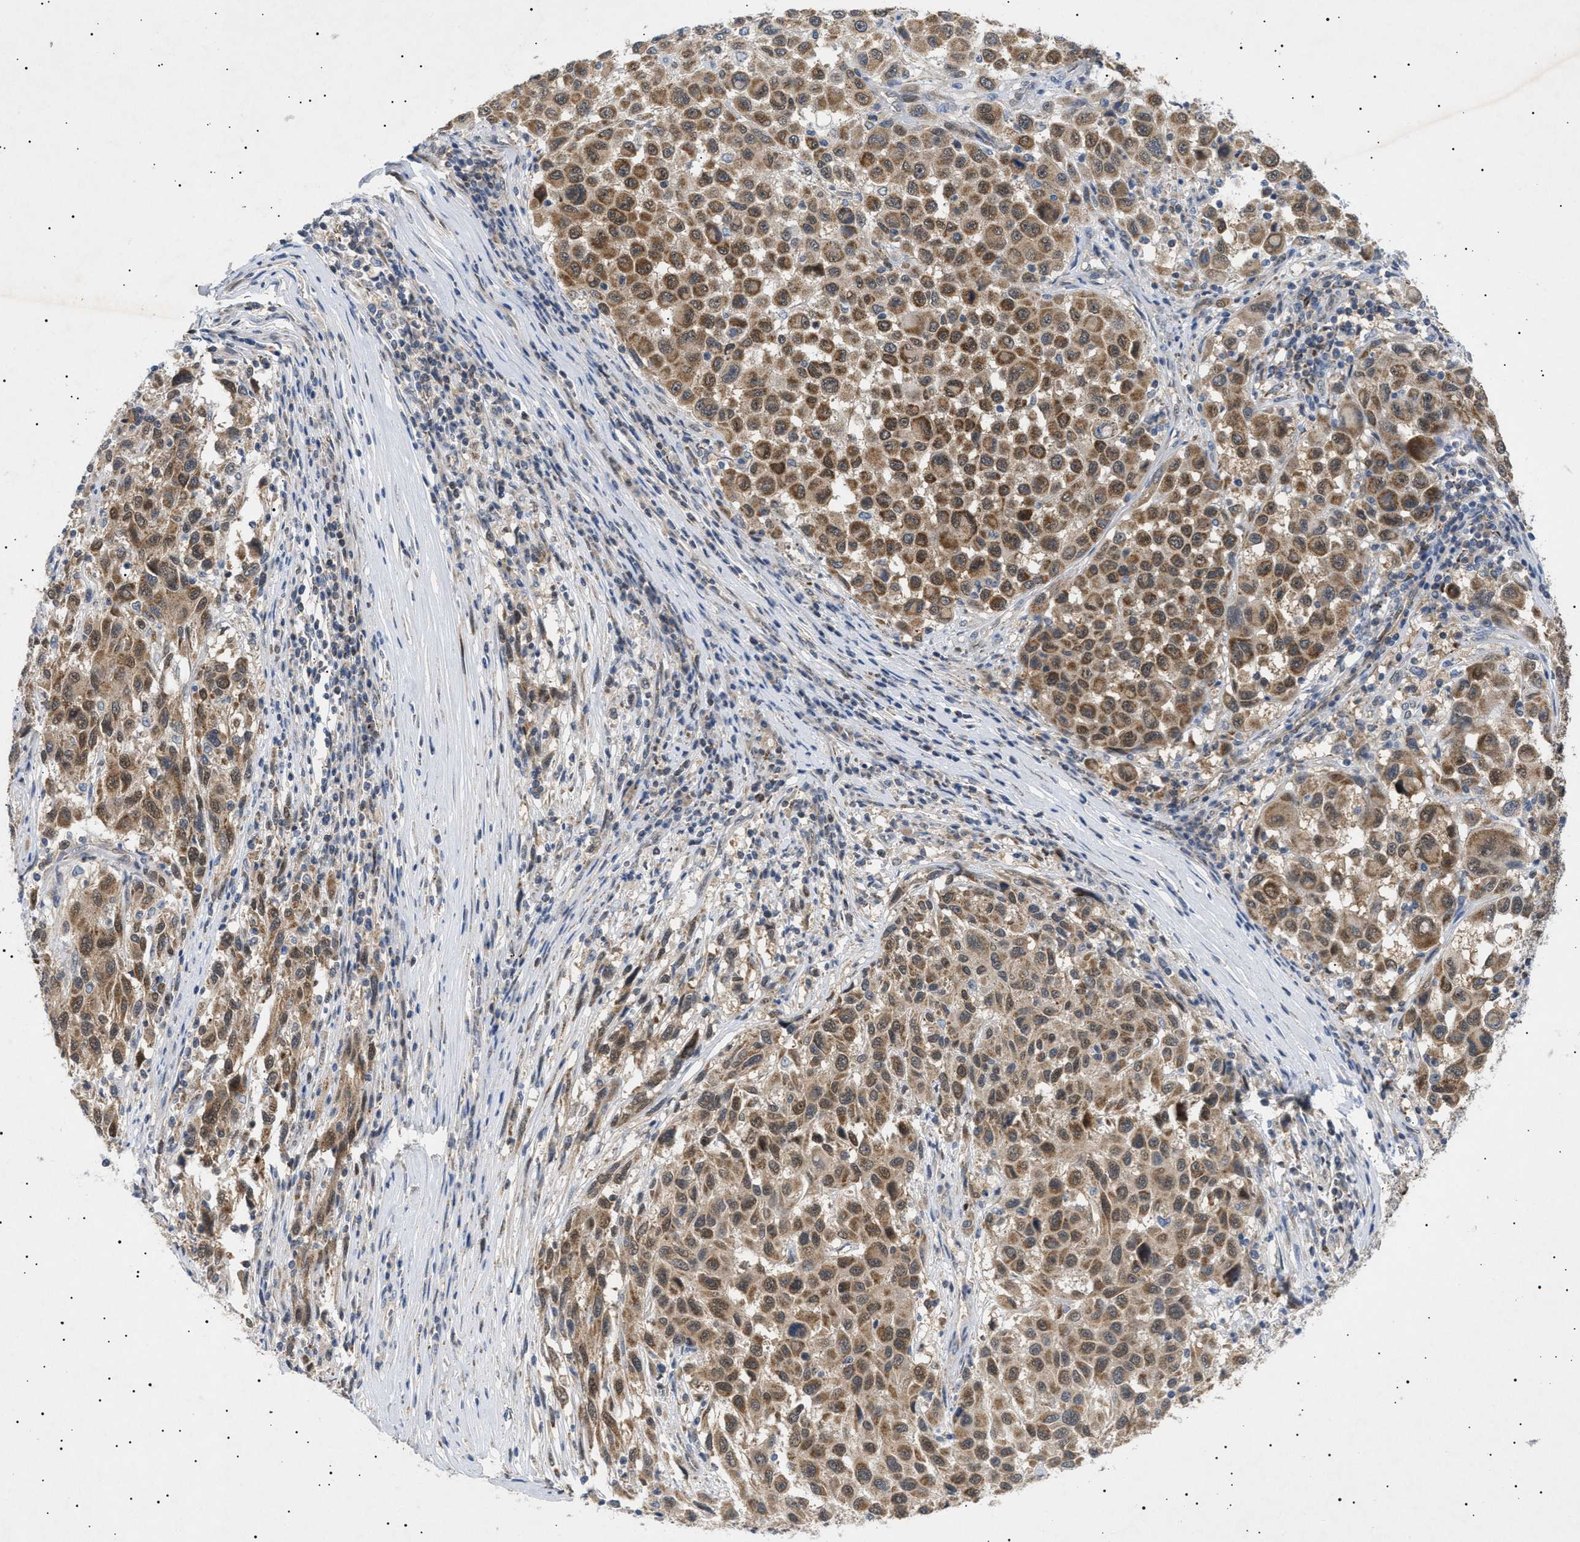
{"staining": {"intensity": "moderate", "quantity": ">75%", "location": "cytoplasmic/membranous"}, "tissue": "melanoma", "cell_type": "Tumor cells", "image_type": "cancer", "snomed": [{"axis": "morphology", "description": "Malignant melanoma, Metastatic site"}, {"axis": "topography", "description": "Lymph node"}], "caption": "Malignant melanoma (metastatic site) tissue exhibits moderate cytoplasmic/membranous positivity in approximately >75% of tumor cells, visualized by immunohistochemistry. The staining is performed using DAB (3,3'-diaminobenzidine) brown chromogen to label protein expression. The nuclei are counter-stained blue using hematoxylin.", "gene": "SIRT5", "patient": {"sex": "male", "age": 61}}